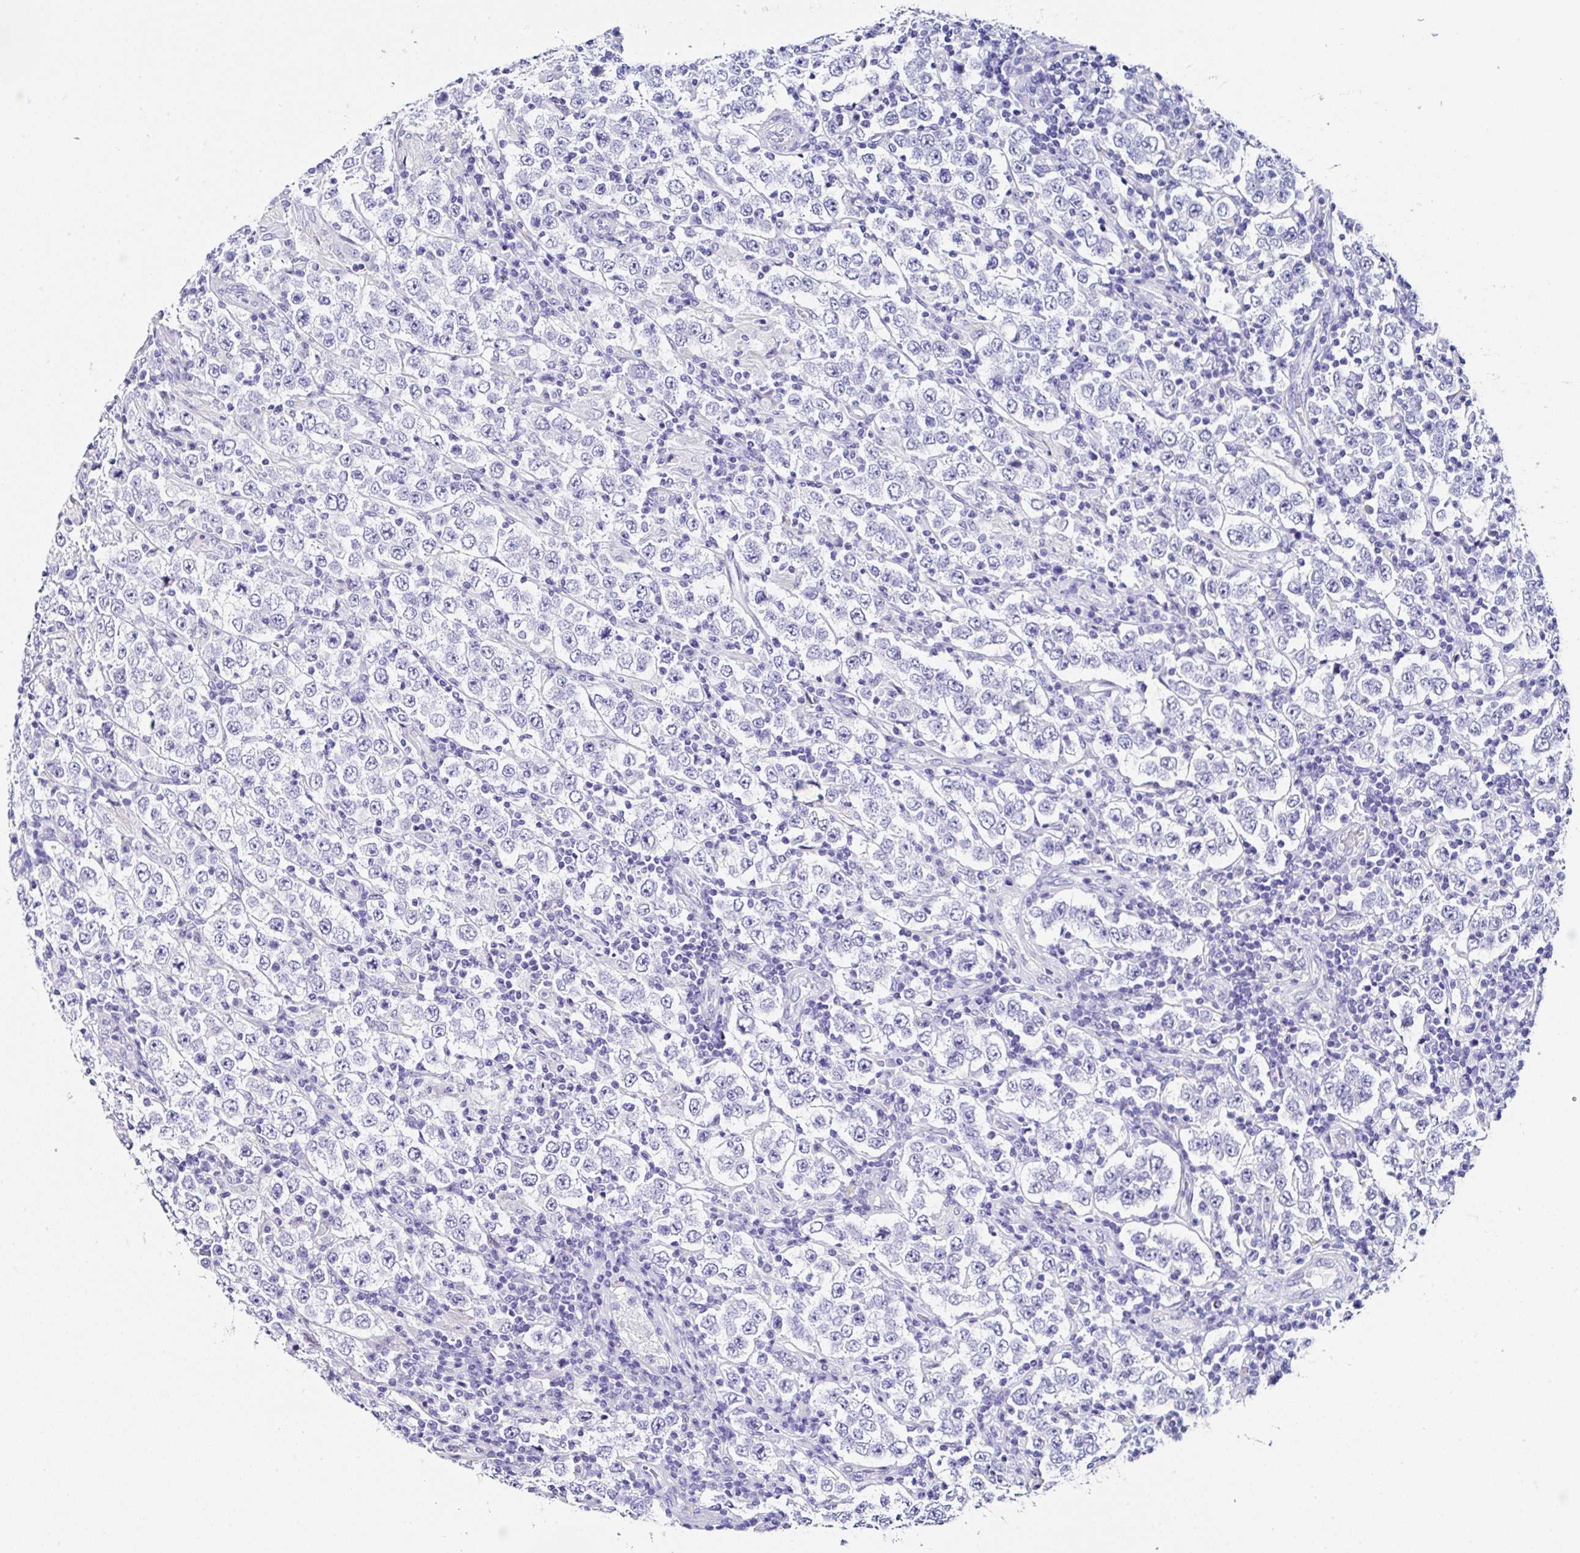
{"staining": {"intensity": "negative", "quantity": "none", "location": "none"}, "tissue": "testis cancer", "cell_type": "Tumor cells", "image_type": "cancer", "snomed": [{"axis": "morphology", "description": "Normal tissue, NOS"}, {"axis": "morphology", "description": "Urothelial carcinoma, High grade"}, {"axis": "morphology", "description": "Seminoma, NOS"}, {"axis": "morphology", "description": "Carcinoma, Embryonal, NOS"}, {"axis": "topography", "description": "Urinary bladder"}, {"axis": "topography", "description": "Testis"}], "caption": "Immunohistochemistry (IHC) of testis cancer (seminoma) shows no staining in tumor cells.", "gene": "TMPRSS11E", "patient": {"sex": "male", "age": 41}}